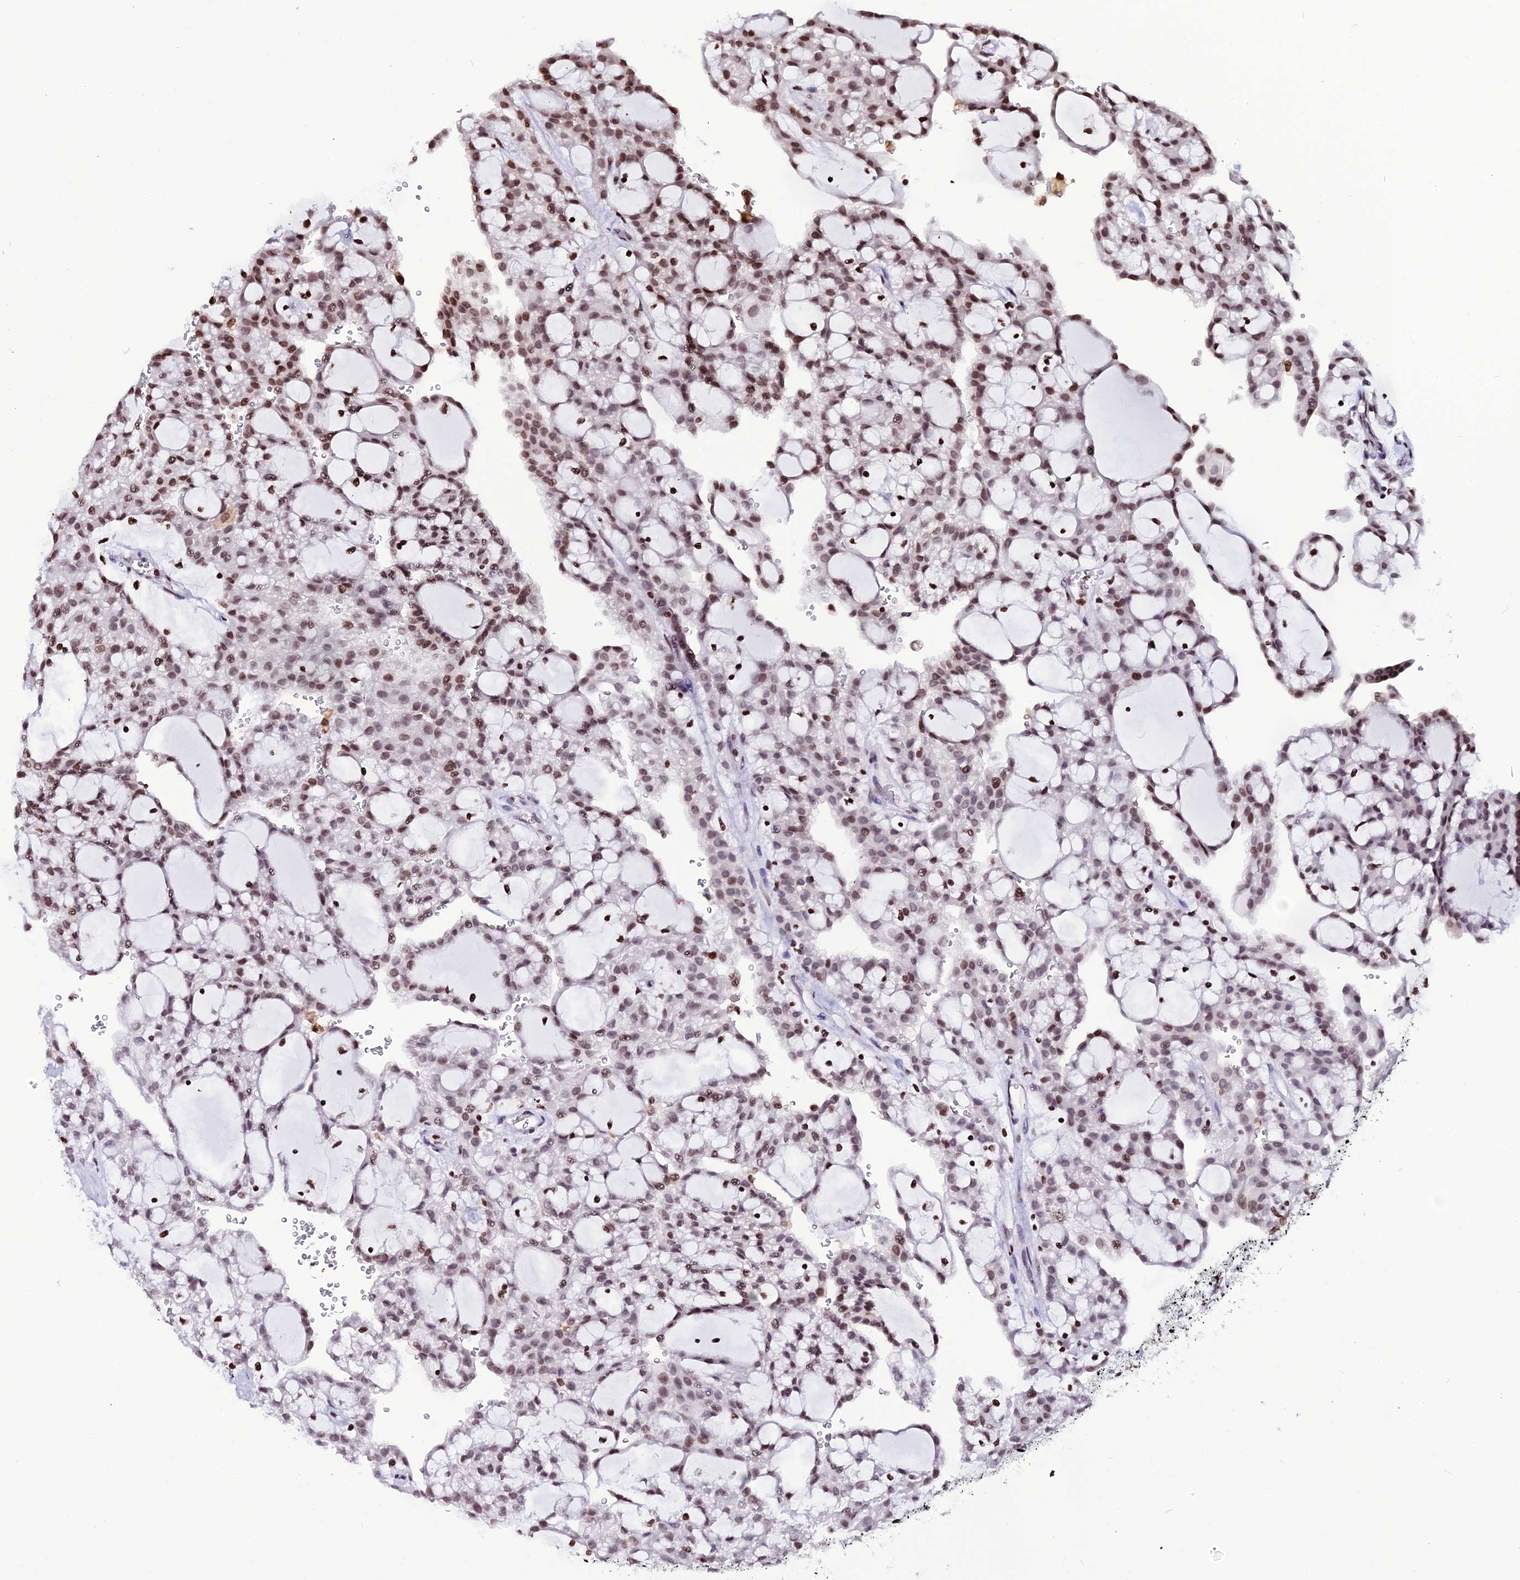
{"staining": {"intensity": "moderate", "quantity": ">75%", "location": "nuclear"}, "tissue": "renal cancer", "cell_type": "Tumor cells", "image_type": "cancer", "snomed": [{"axis": "morphology", "description": "Adenocarcinoma, NOS"}, {"axis": "topography", "description": "Kidney"}], "caption": "A micrograph showing moderate nuclear positivity in about >75% of tumor cells in adenocarcinoma (renal), as visualized by brown immunohistochemical staining.", "gene": "MACROH2A2", "patient": {"sex": "male", "age": 63}}